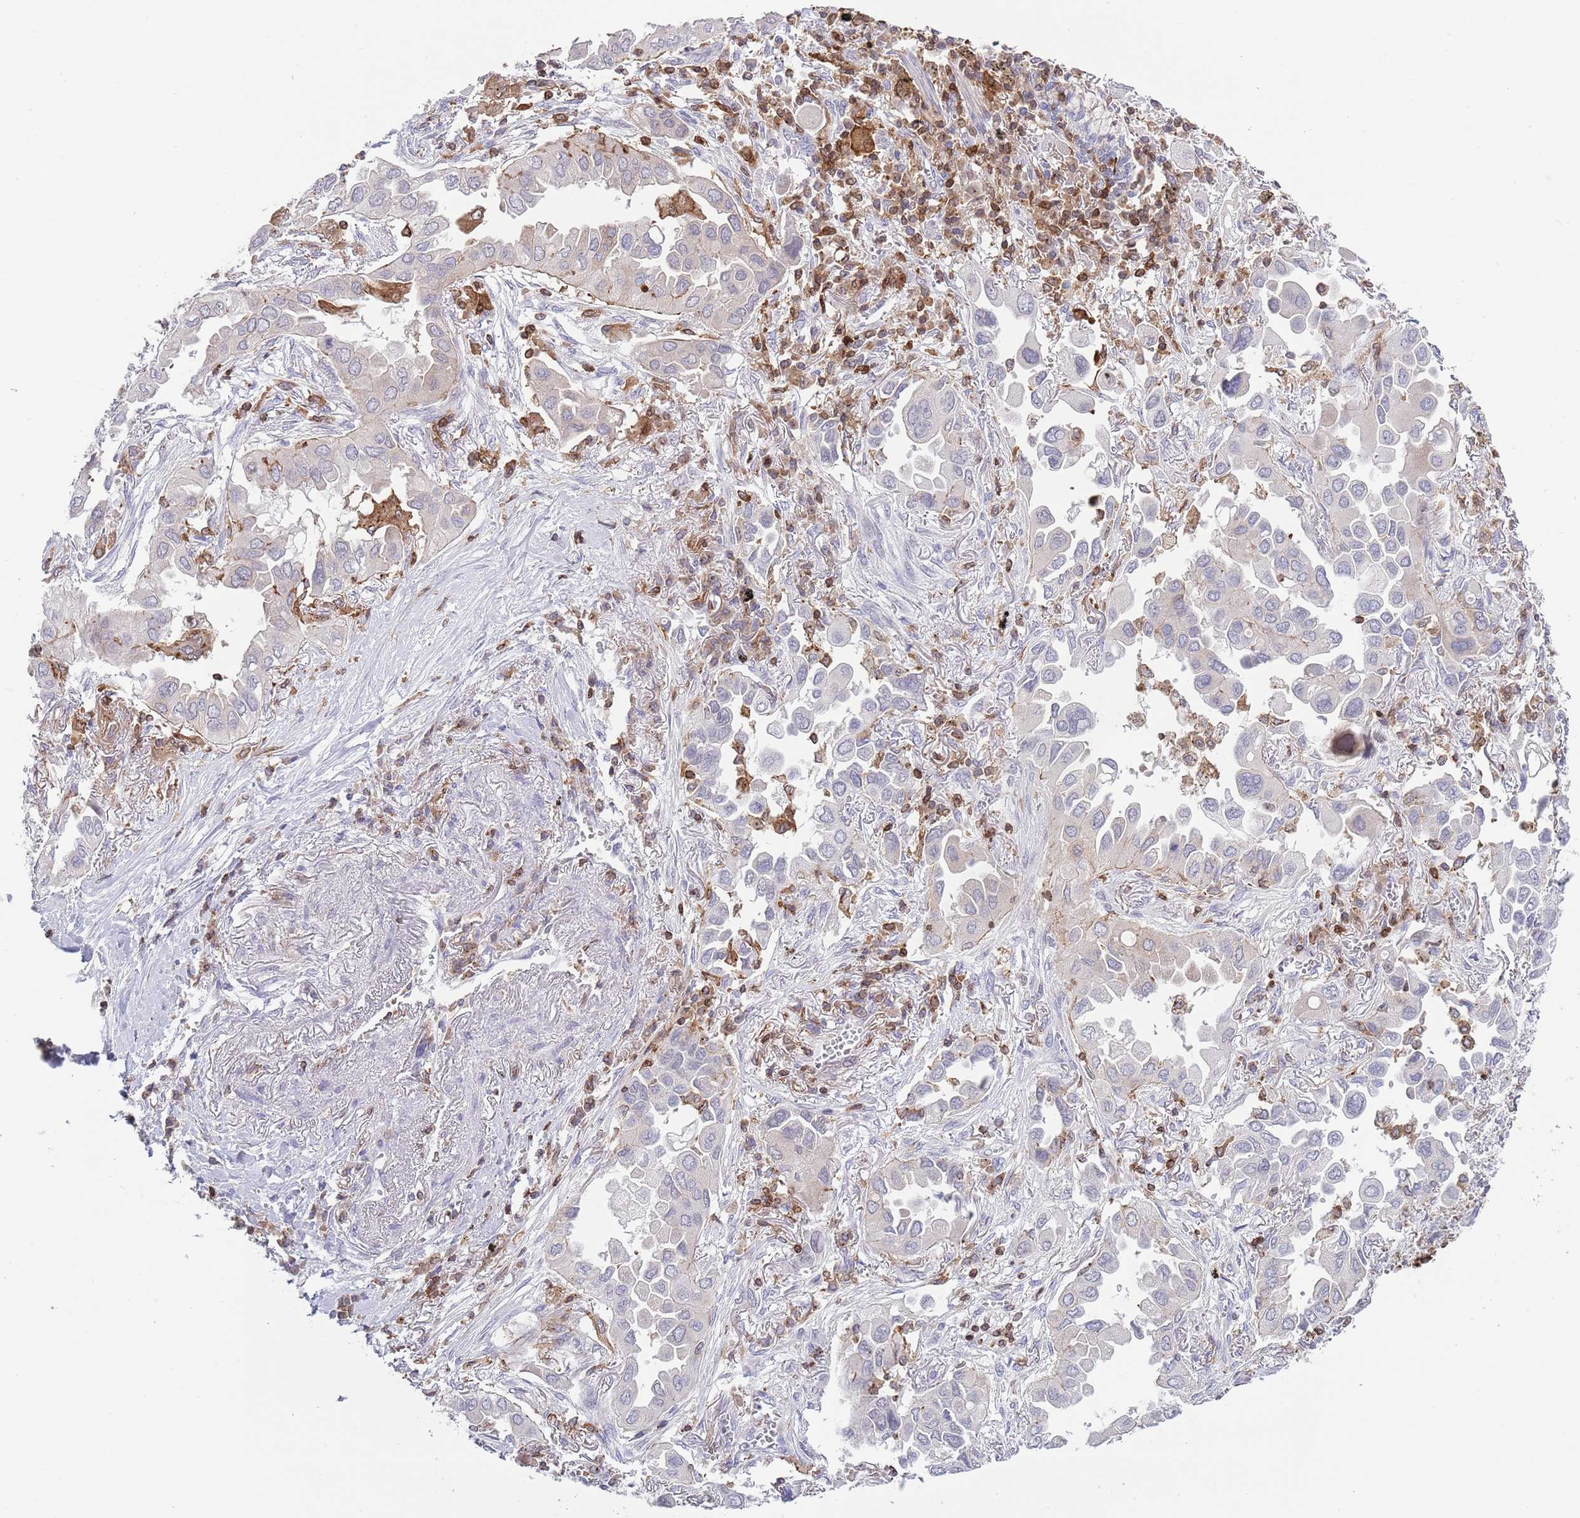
{"staining": {"intensity": "negative", "quantity": "none", "location": "none"}, "tissue": "lung cancer", "cell_type": "Tumor cells", "image_type": "cancer", "snomed": [{"axis": "morphology", "description": "Adenocarcinoma, NOS"}, {"axis": "topography", "description": "Lung"}], "caption": "The photomicrograph shows no significant positivity in tumor cells of adenocarcinoma (lung).", "gene": "LPXN", "patient": {"sex": "female", "age": 76}}